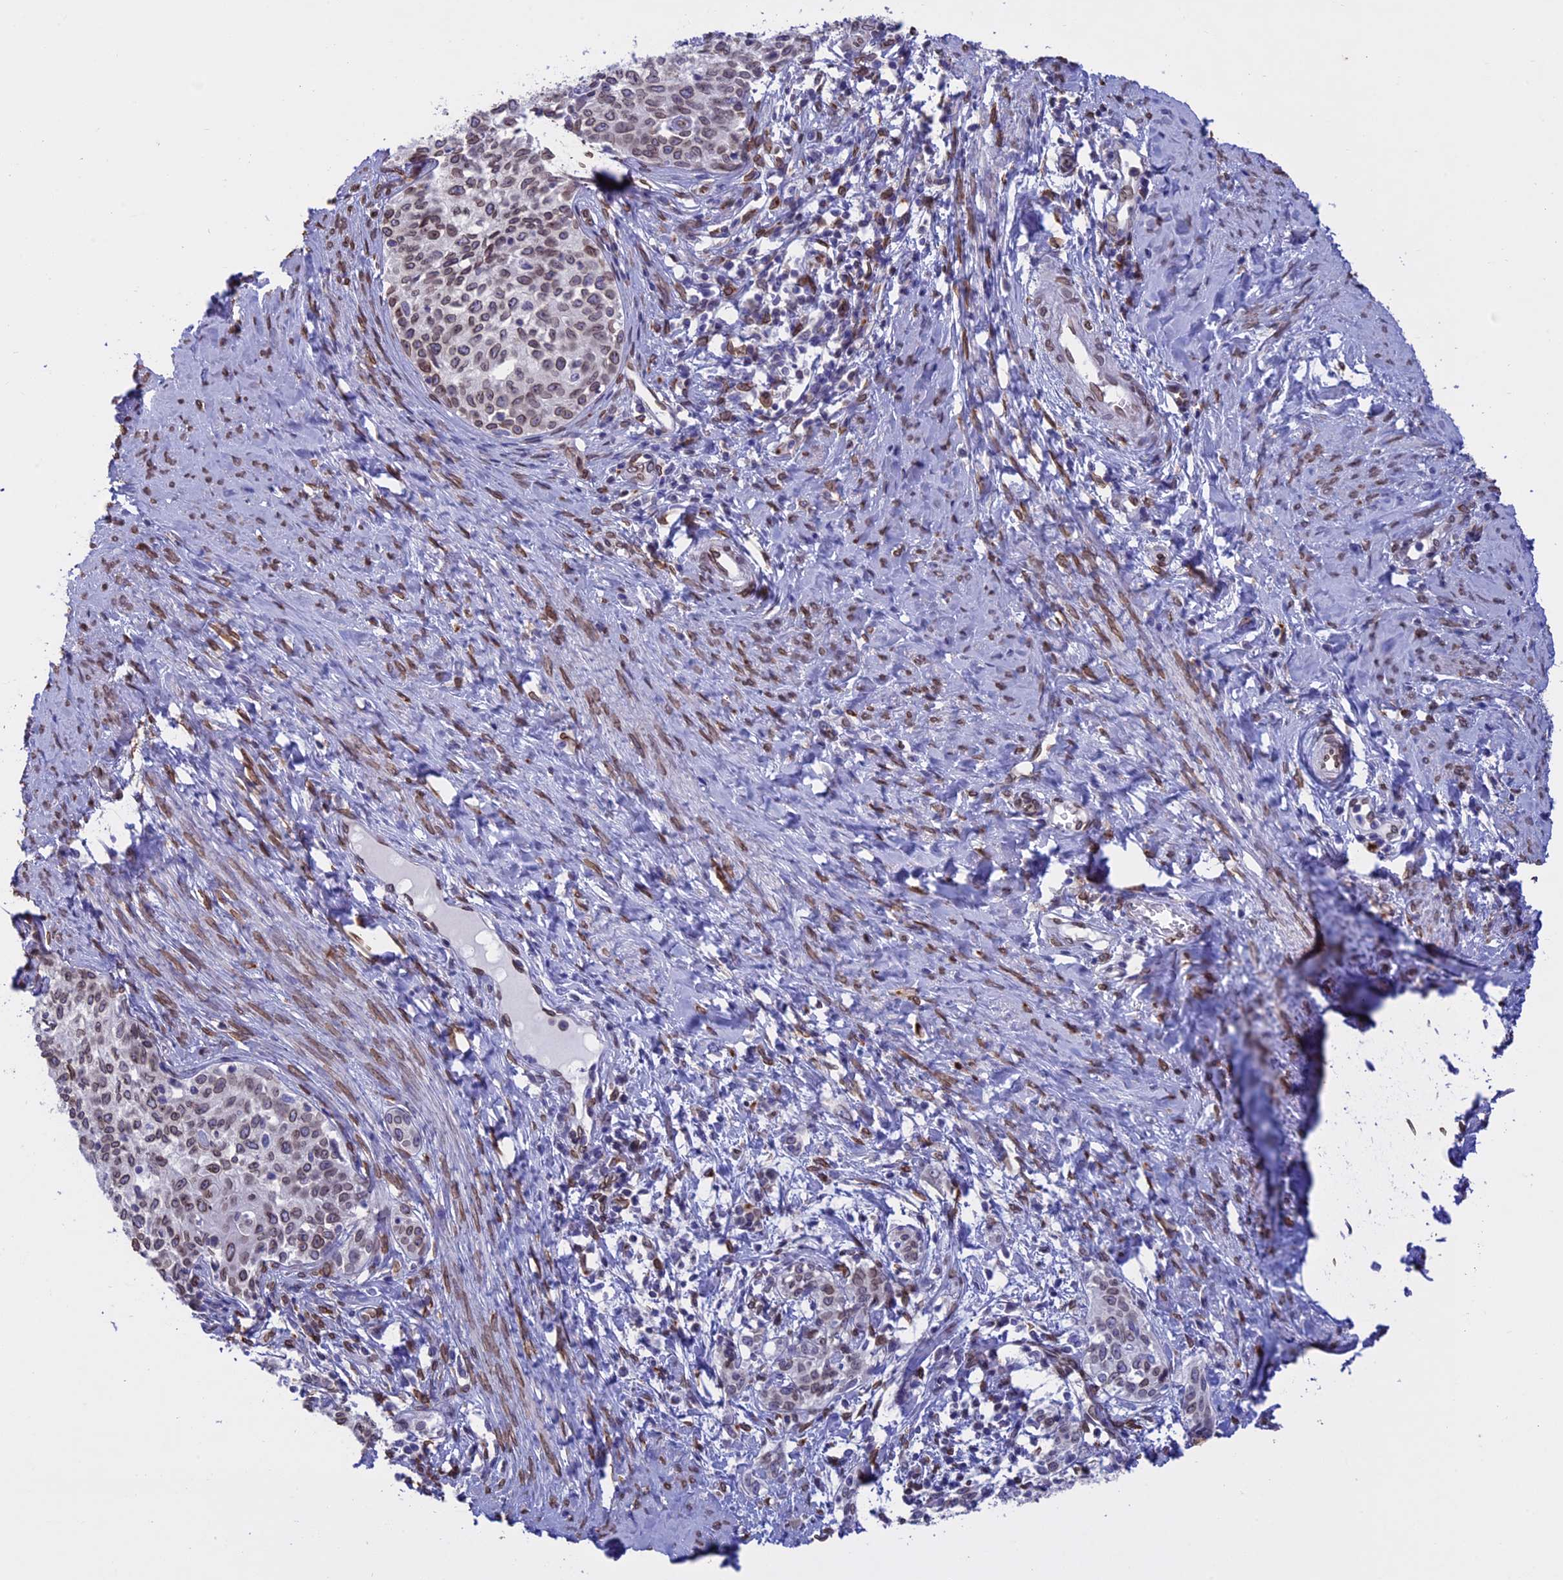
{"staining": {"intensity": "weak", "quantity": ">75%", "location": "cytoplasmic/membranous,nuclear"}, "tissue": "cervical cancer", "cell_type": "Tumor cells", "image_type": "cancer", "snomed": [{"axis": "morphology", "description": "Squamous cell carcinoma, NOS"}, {"axis": "morphology", "description": "Adenocarcinoma, NOS"}, {"axis": "topography", "description": "Cervix"}], "caption": "About >75% of tumor cells in human cervical cancer demonstrate weak cytoplasmic/membranous and nuclear protein staining as visualized by brown immunohistochemical staining.", "gene": "TMPRSS7", "patient": {"sex": "female", "age": 52}}